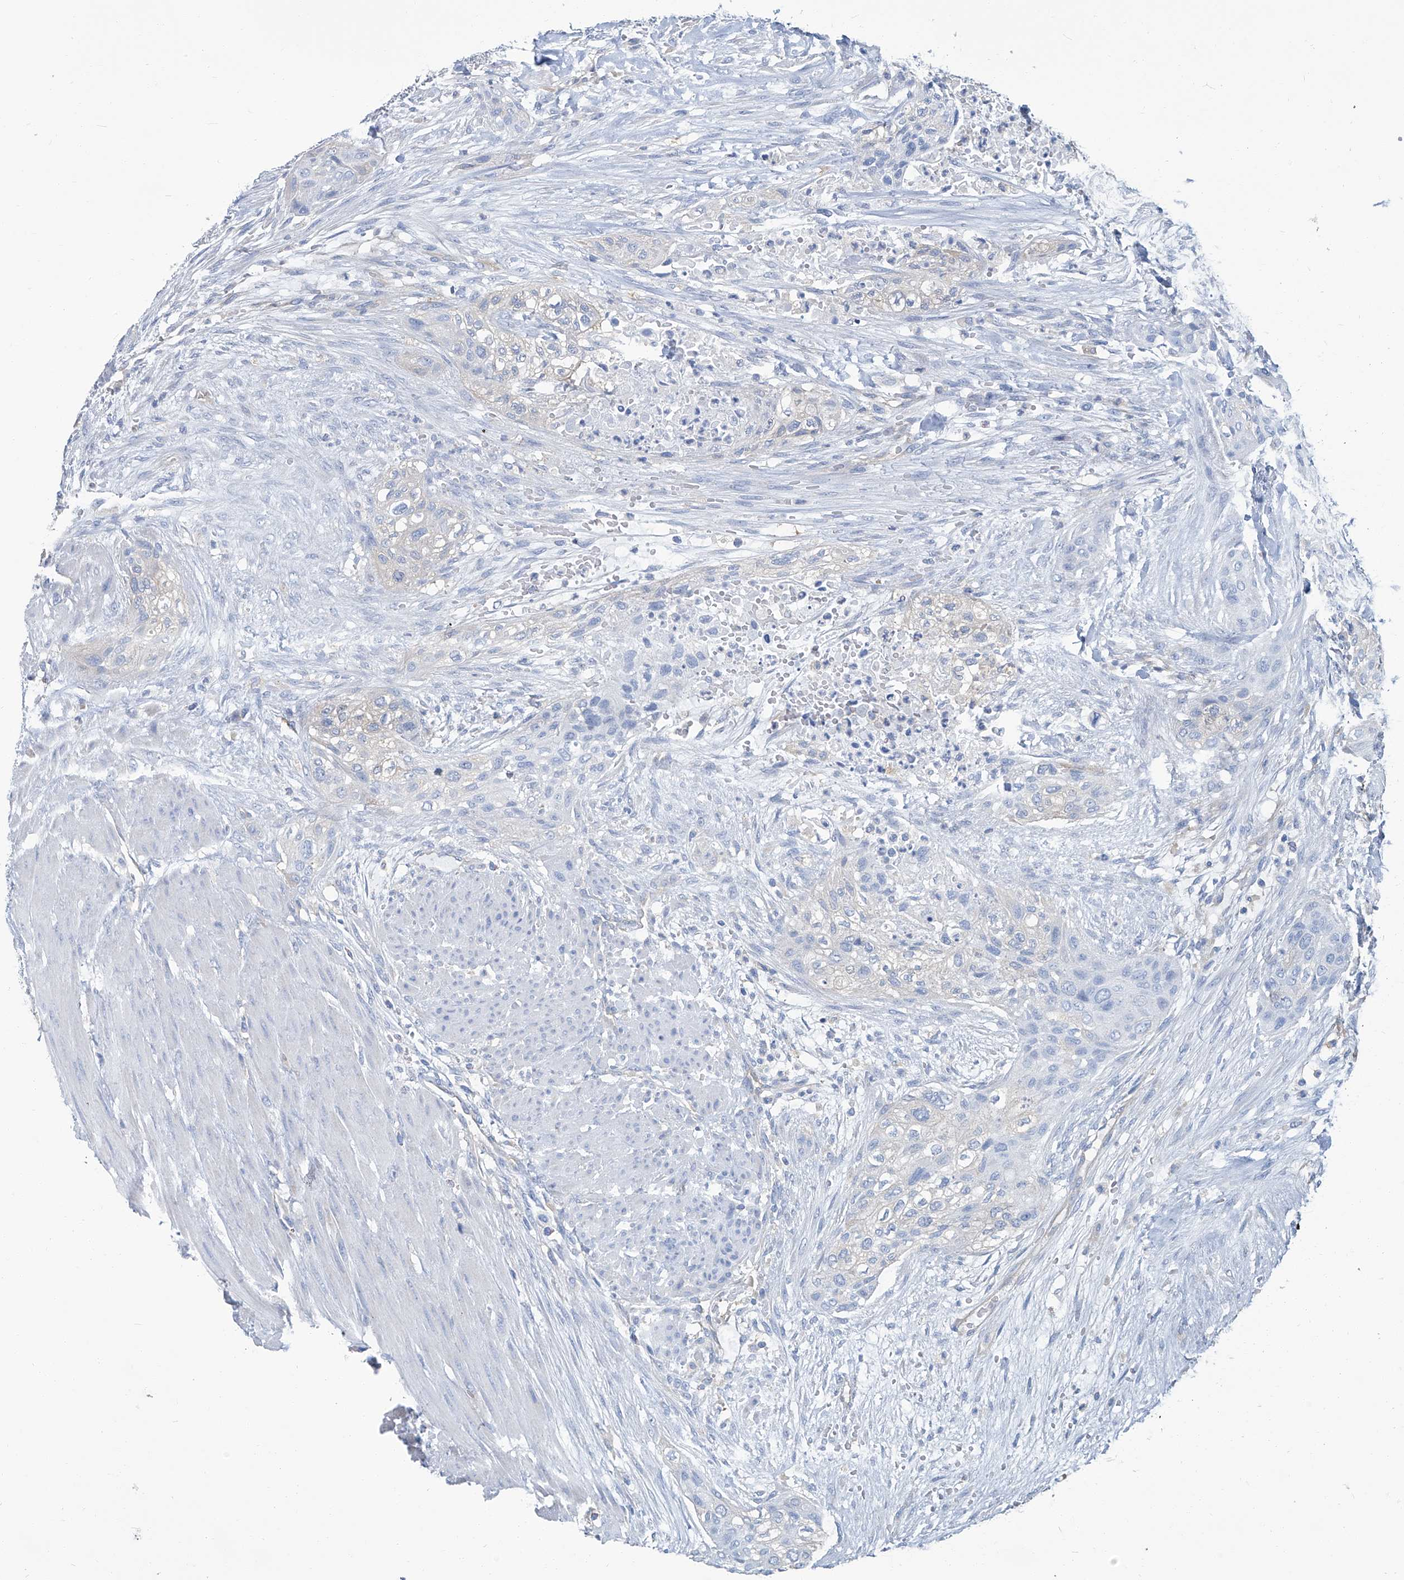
{"staining": {"intensity": "negative", "quantity": "none", "location": "none"}, "tissue": "urothelial cancer", "cell_type": "Tumor cells", "image_type": "cancer", "snomed": [{"axis": "morphology", "description": "Urothelial carcinoma, High grade"}, {"axis": "topography", "description": "Urinary bladder"}], "caption": "Immunohistochemistry (IHC) of urothelial cancer shows no staining in tumor cells.", "gene": "PFKL", "patient": {"sex": "male", "age": 35}}